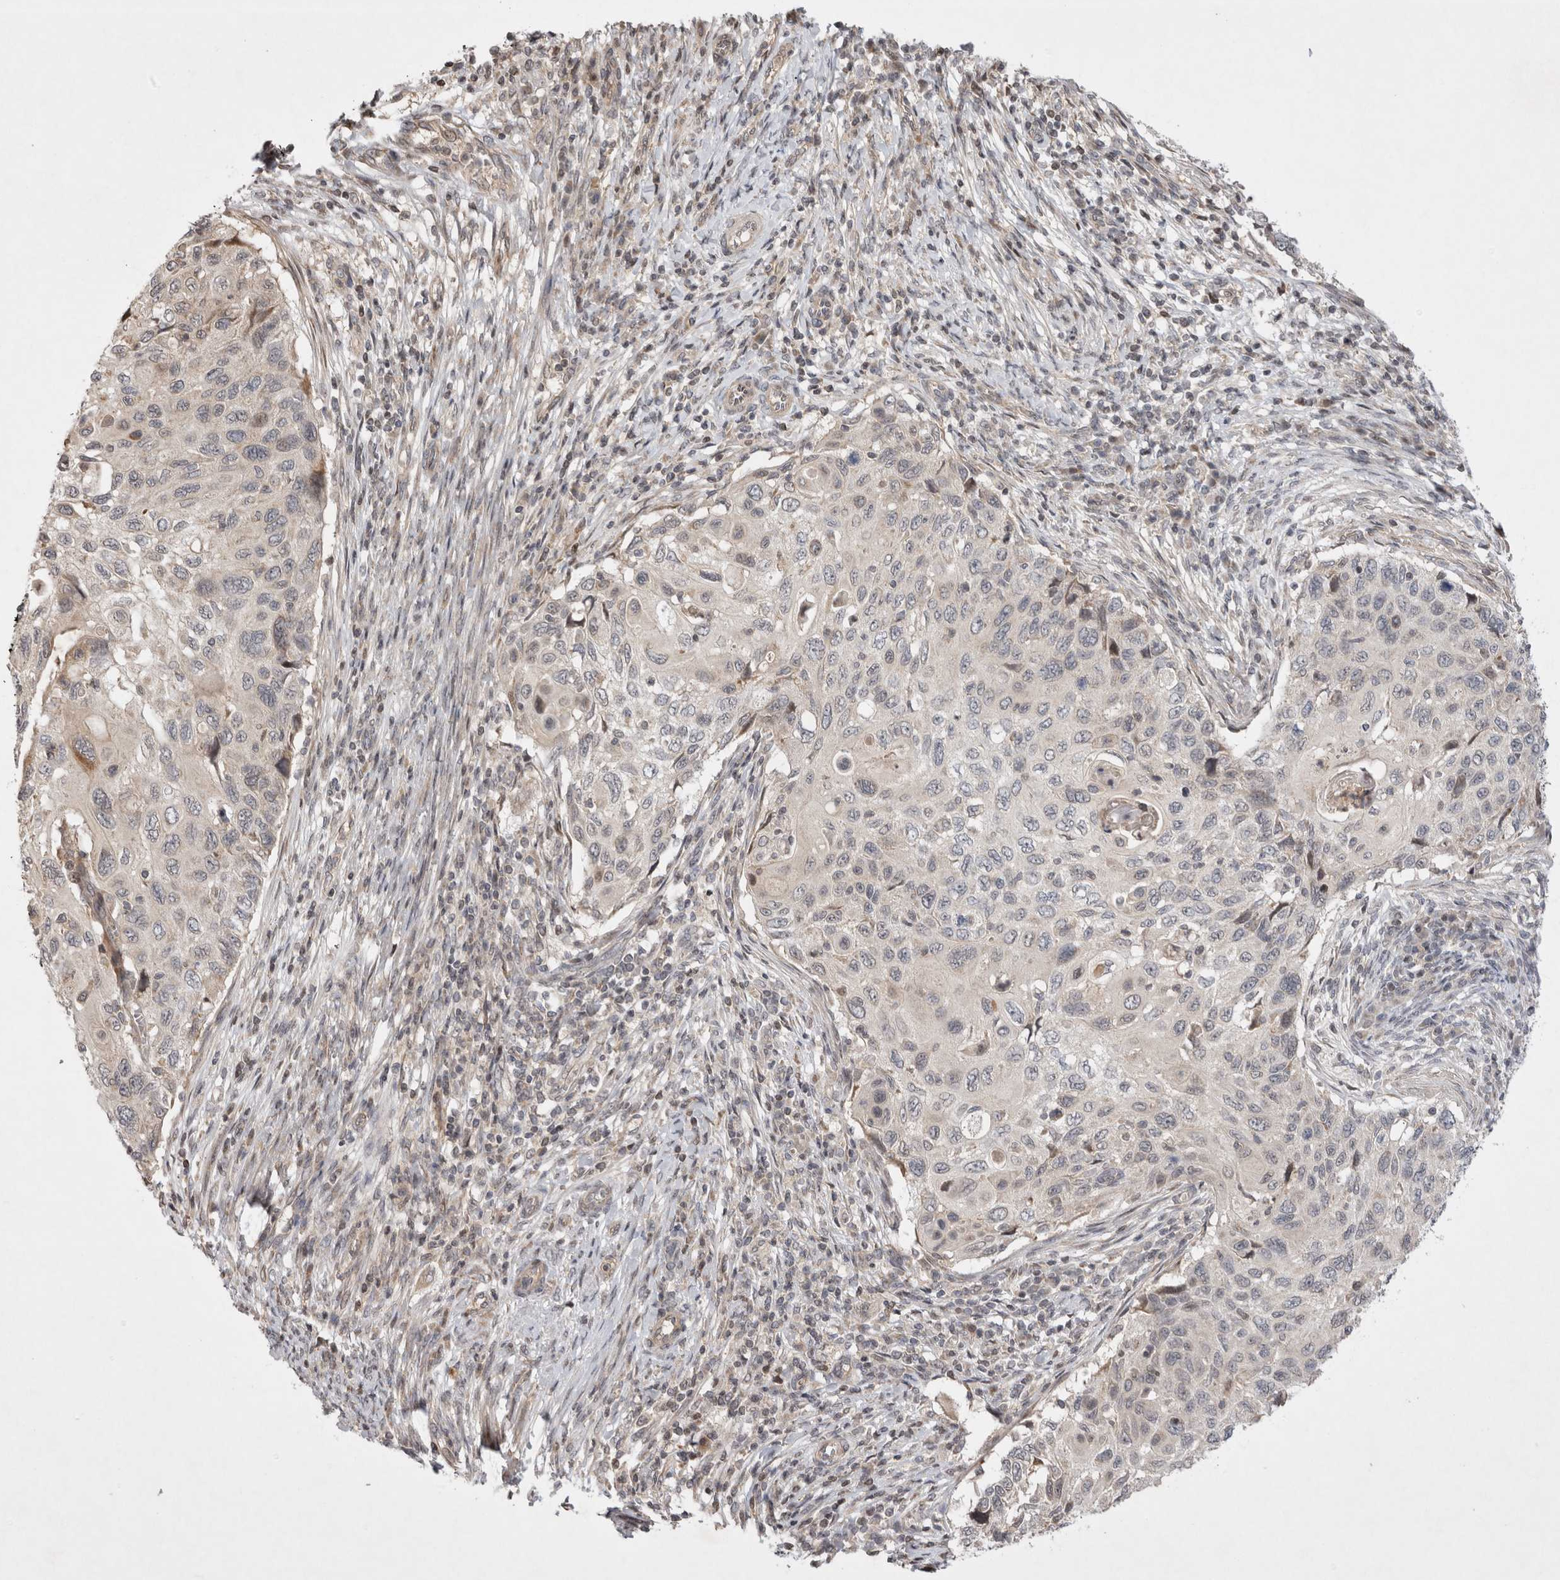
{"staining": {"intensity": "negative", "quantity": "none", "location": "none"}, "tissue": "cervical cancer", "cell_type": "Tumor cells", "image_type": "cancer", "snomed": [{"axis": "morphology", "description": "Squamous cell carcinoma, NOS"}, {"axis": "topography", "description": "Cervix"}], "caption": "Image shows no protein staining in tumor cells of cervical cancer (squamous cell carcinoma) tissue. The staining was performed using DAB (3,3'-diaminobenzidine) to visualize the protein expression in brown, while the nuclei were stained in blue with hematoxylin (Magnification: 20x).", "gene": "EIF2AK1", "patient": {"sex": "female", "age": 70}}